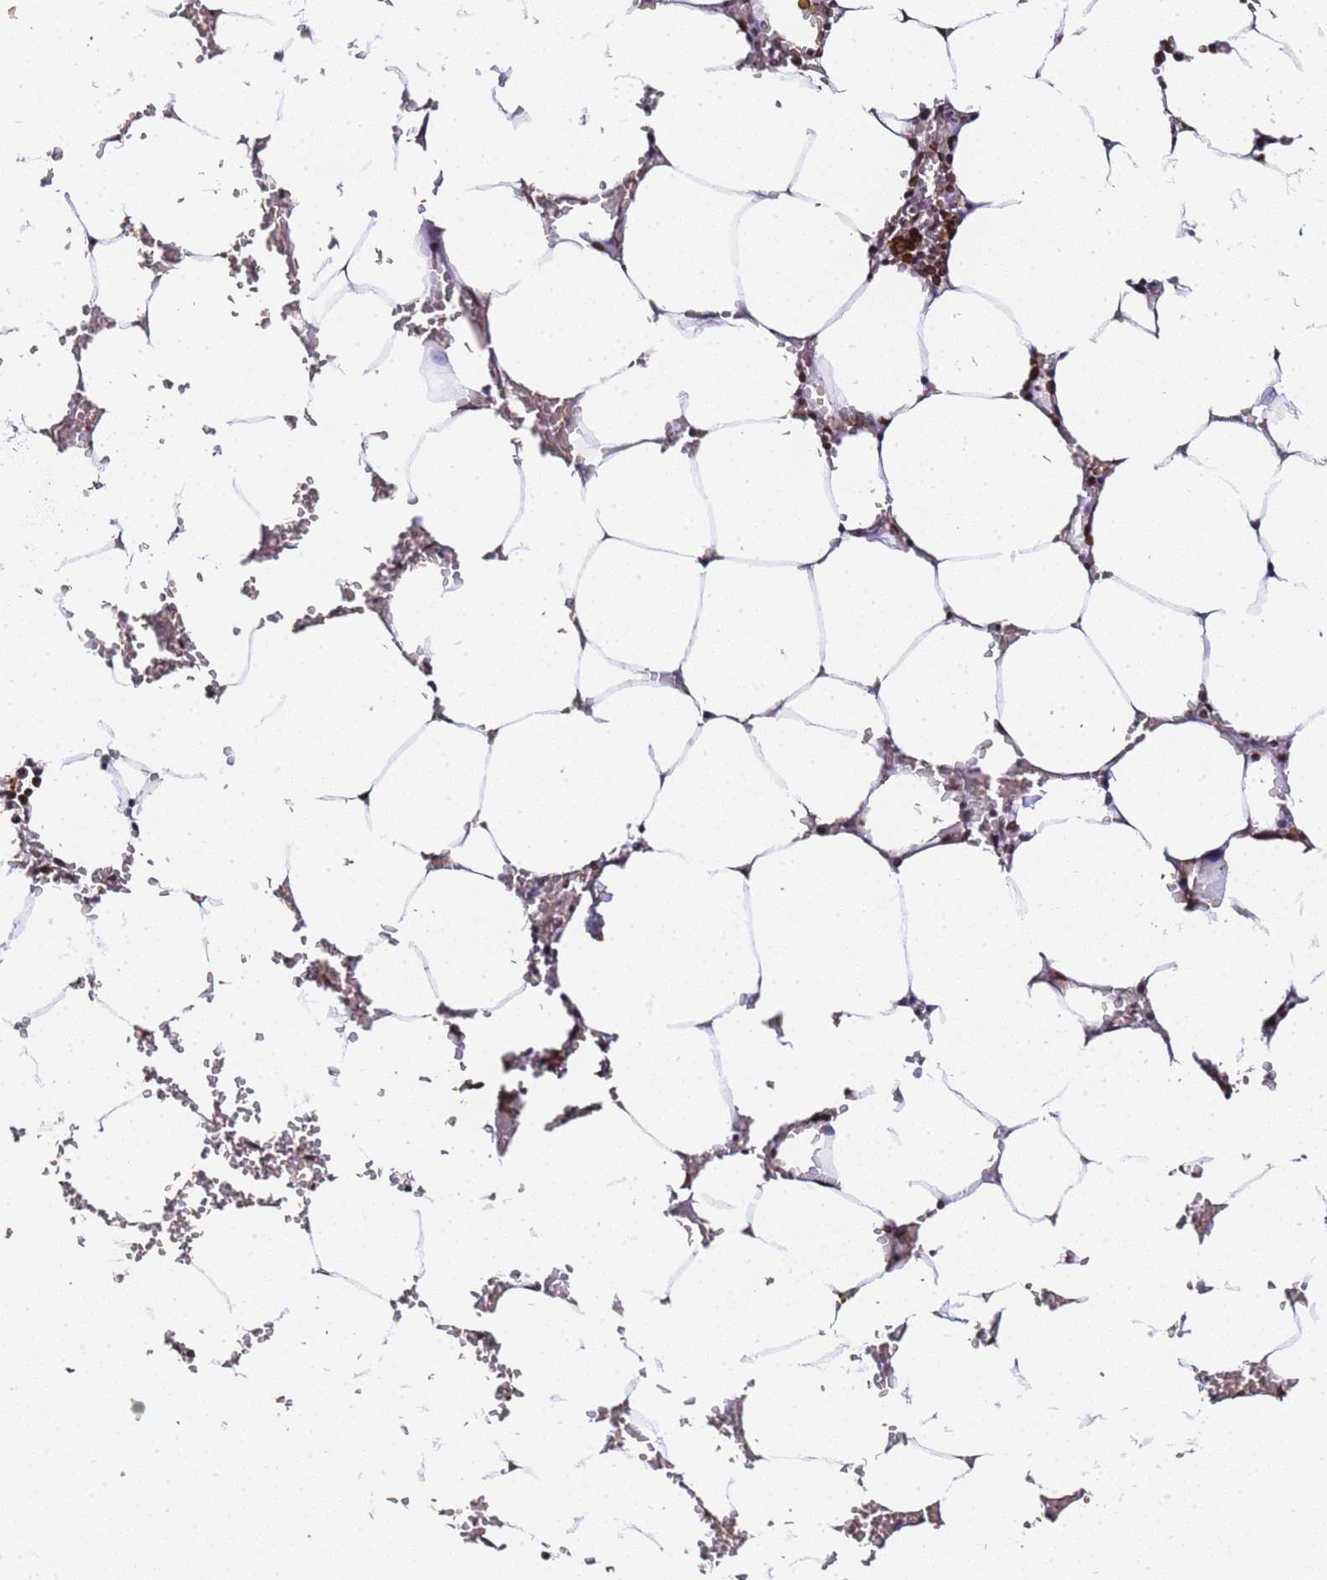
{"staining": {"intensity": "strong", "quantity": "25%-75%", "location": "nuclear"}, "tissue": "bone marrow", "cell_type": "Hematopoietic cells", "image_type": "normal", "snomed": [{"axis": "morphology", "description": "Normal tissue, NOS"}, {"axis": "topography", "description": "Bone marrow"}], "caption": "Hematopoietic cells demonstrate strong nuclear expression in about 25%-75% of cells in normal bone marrow.", "gene": "POLR1A", "patient": {"sex": "male", "age": 70}}